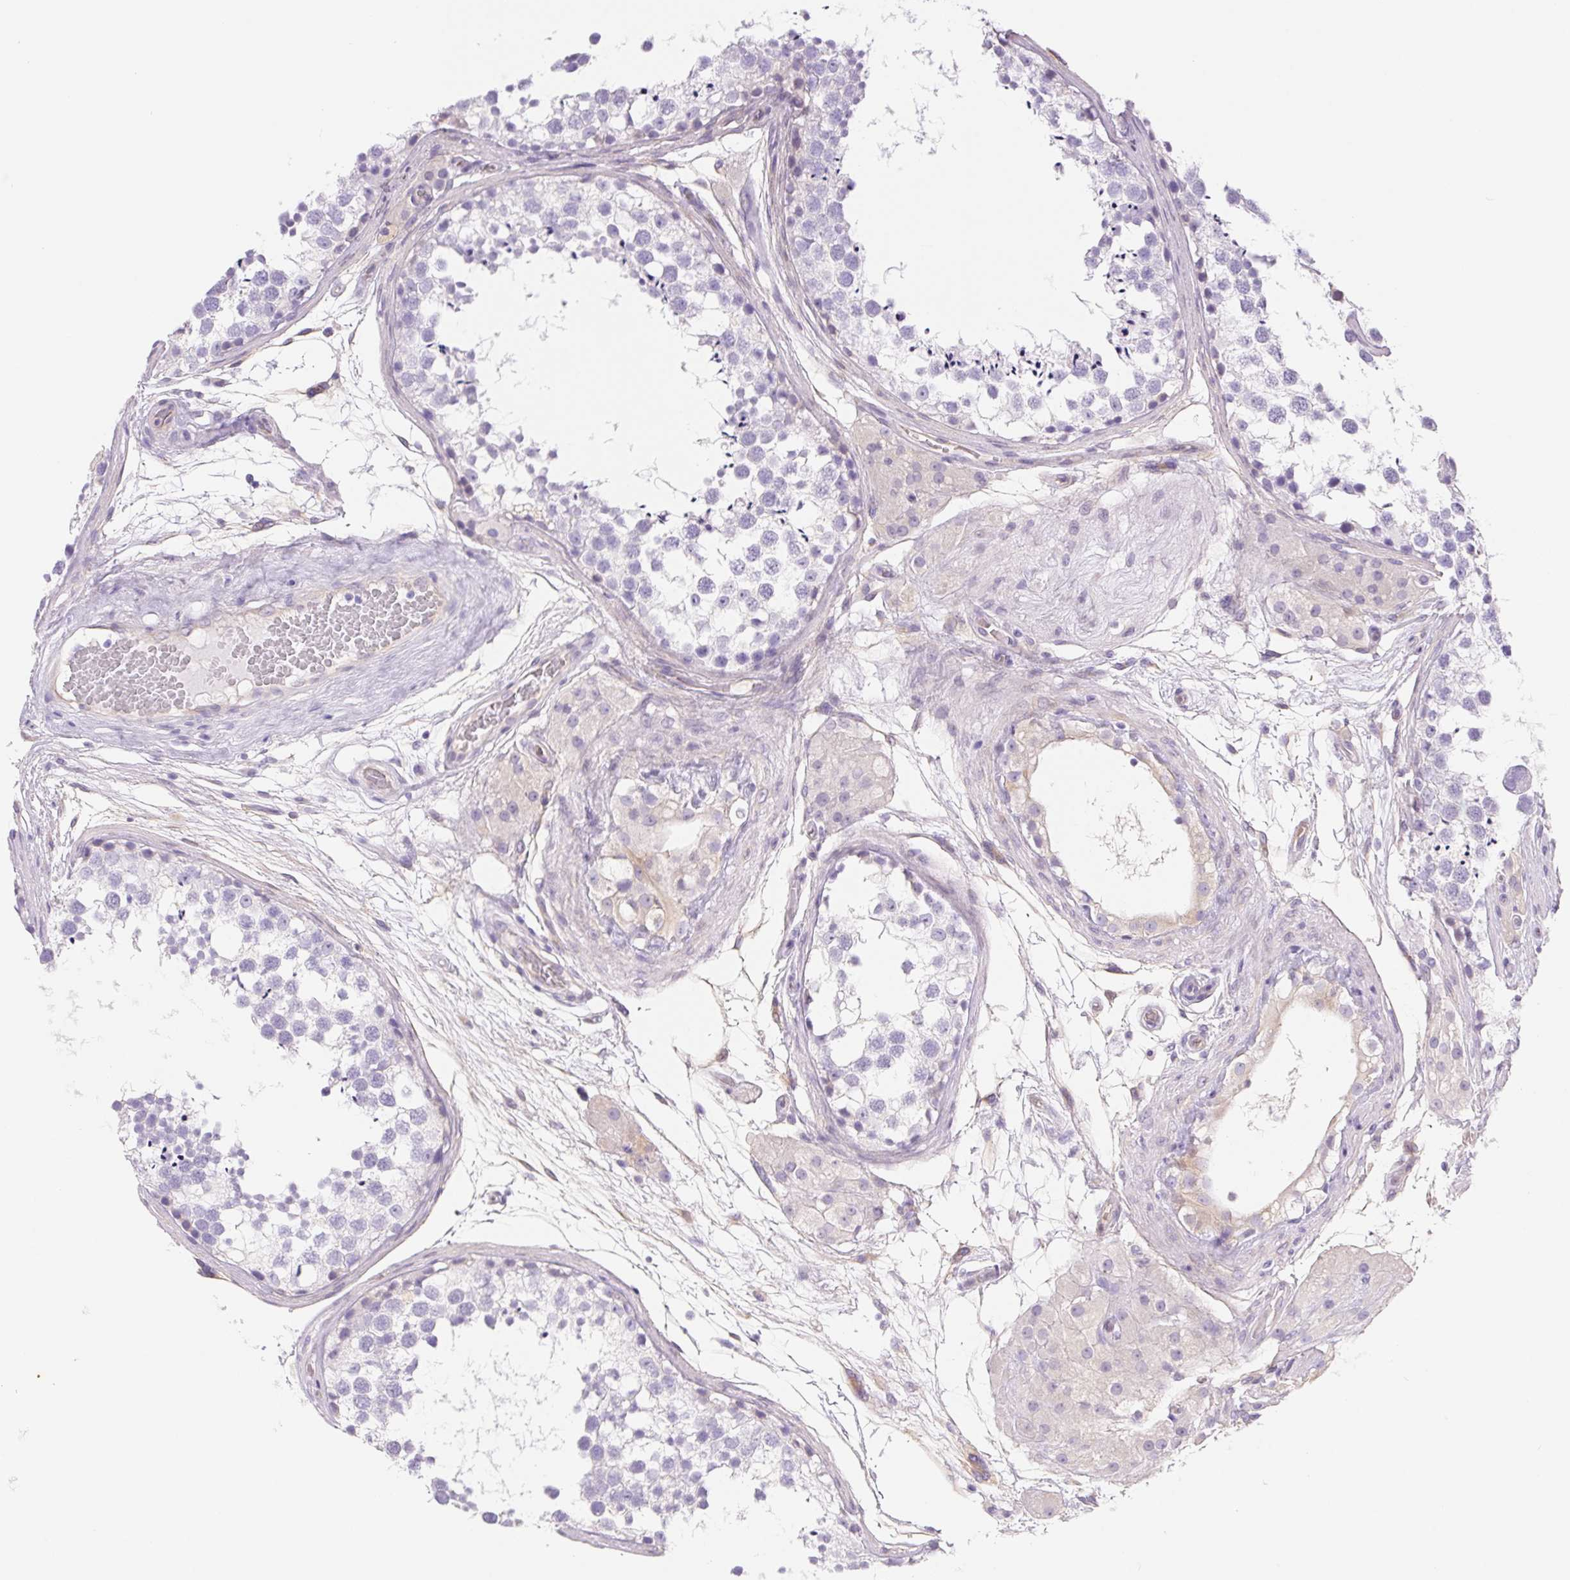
{"staining": {"intensity": "negative", "quantity": "none", "location": "none"}, "tissue": "testis", "cell_type": "Cells in seminiferous ducts", "image_type": "normal", "snomed": [{"axis": "morphology", "description": "Normal tissue, NOS"}, {"axis": "morphology", "description": "Seminoma, NOS"}, {"axis": "topography", "description": "Testis"}], "caption": "Immunohistochemistry histopathology image of benign testis: human testis stained with DAB exhibits no significant protein expression in cells in seminiferous ducts. (DAB (3,3'-diaminobenzidine) immunohistochemistry (IHC), high magnification).", "gene": "PNLIP", "patient": {"sex": "male", "age": 65}}